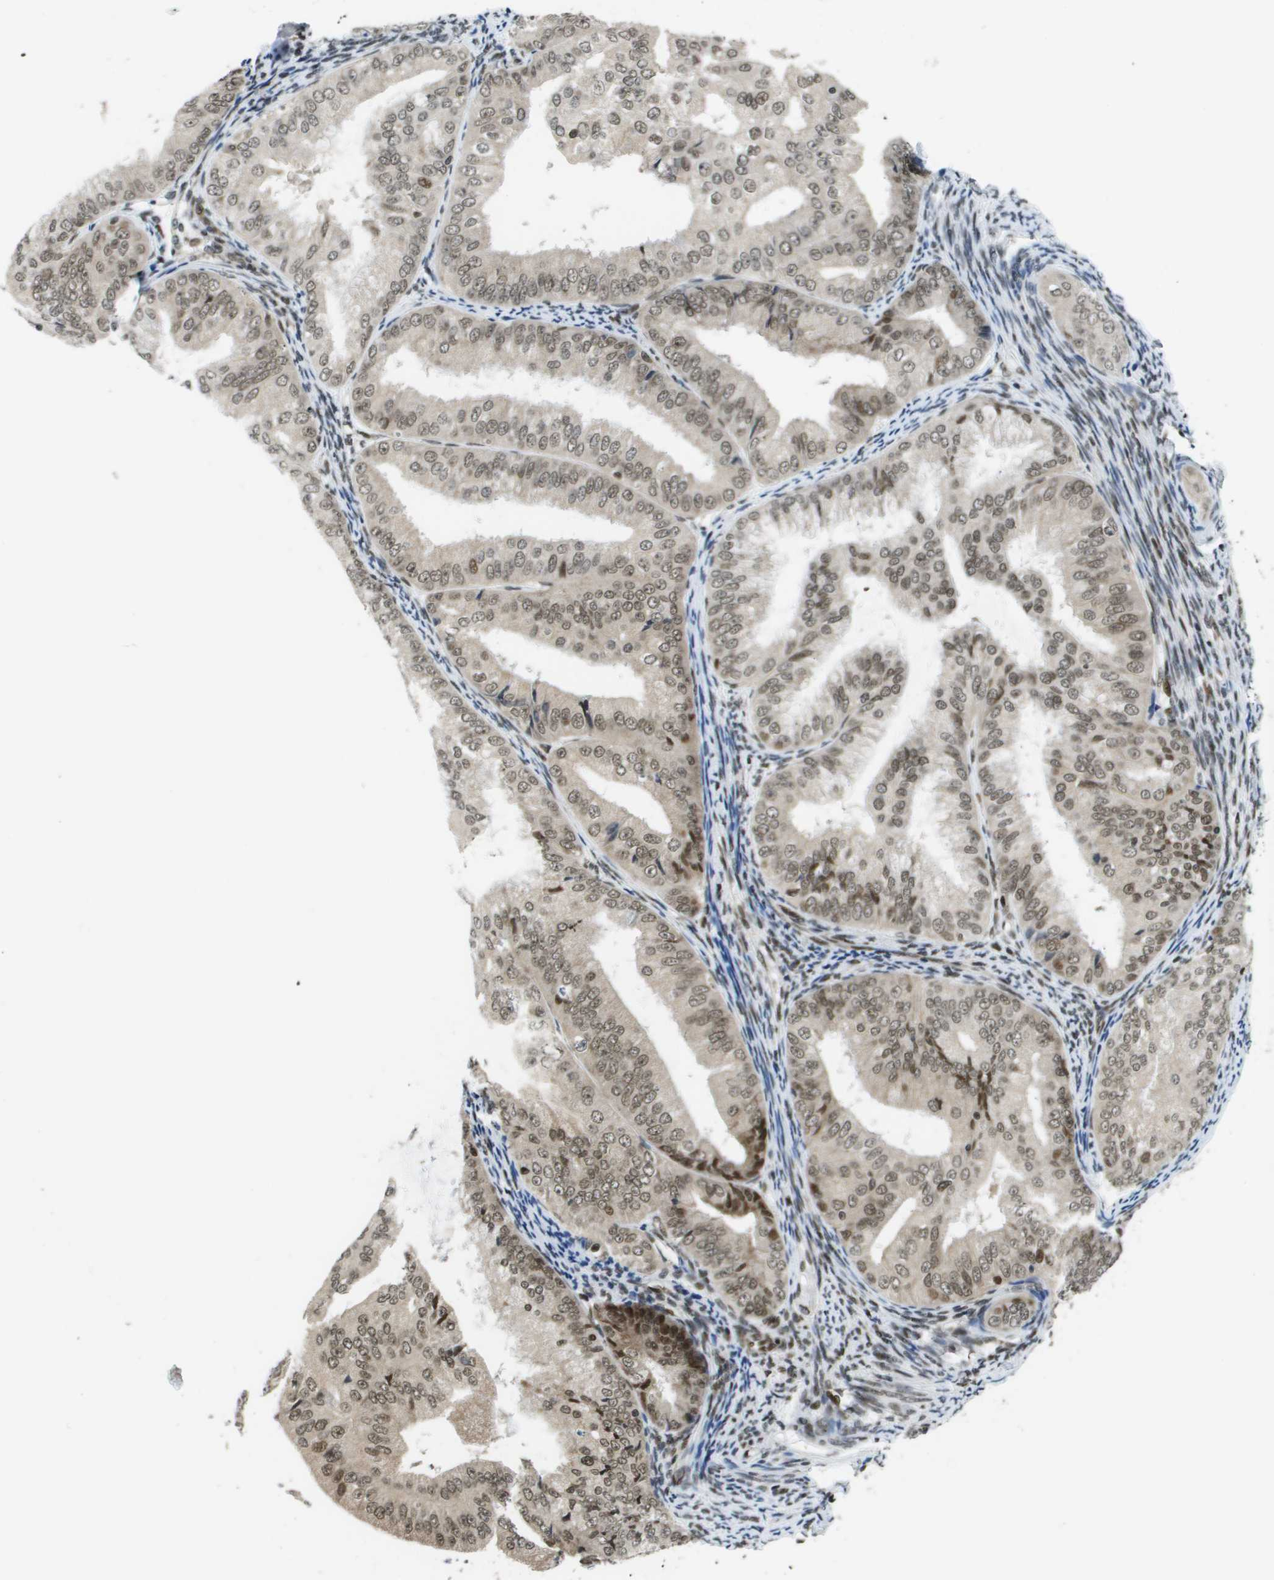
{"staining": {"intensity": "weak", "quantity": ">75%", "location": "nuclear"}, "tissue": "endometrial cancer", "cell_type": "Tumor cells", "image_type": "cancer", "snomed": [{"axis": "morphology", "description": "Adenocarcinoma, NOS"}, {"axis": "topography", "description": "Endometrium"}], "caption": "This photomicrograph demonstrates IHC staining of endometrial adenocarcinoma, with low weak nuclear positivity in approximately >75% of tumor cells.", "gene": "RECQL4", "patient": {"sex": "female", "age": 63}}